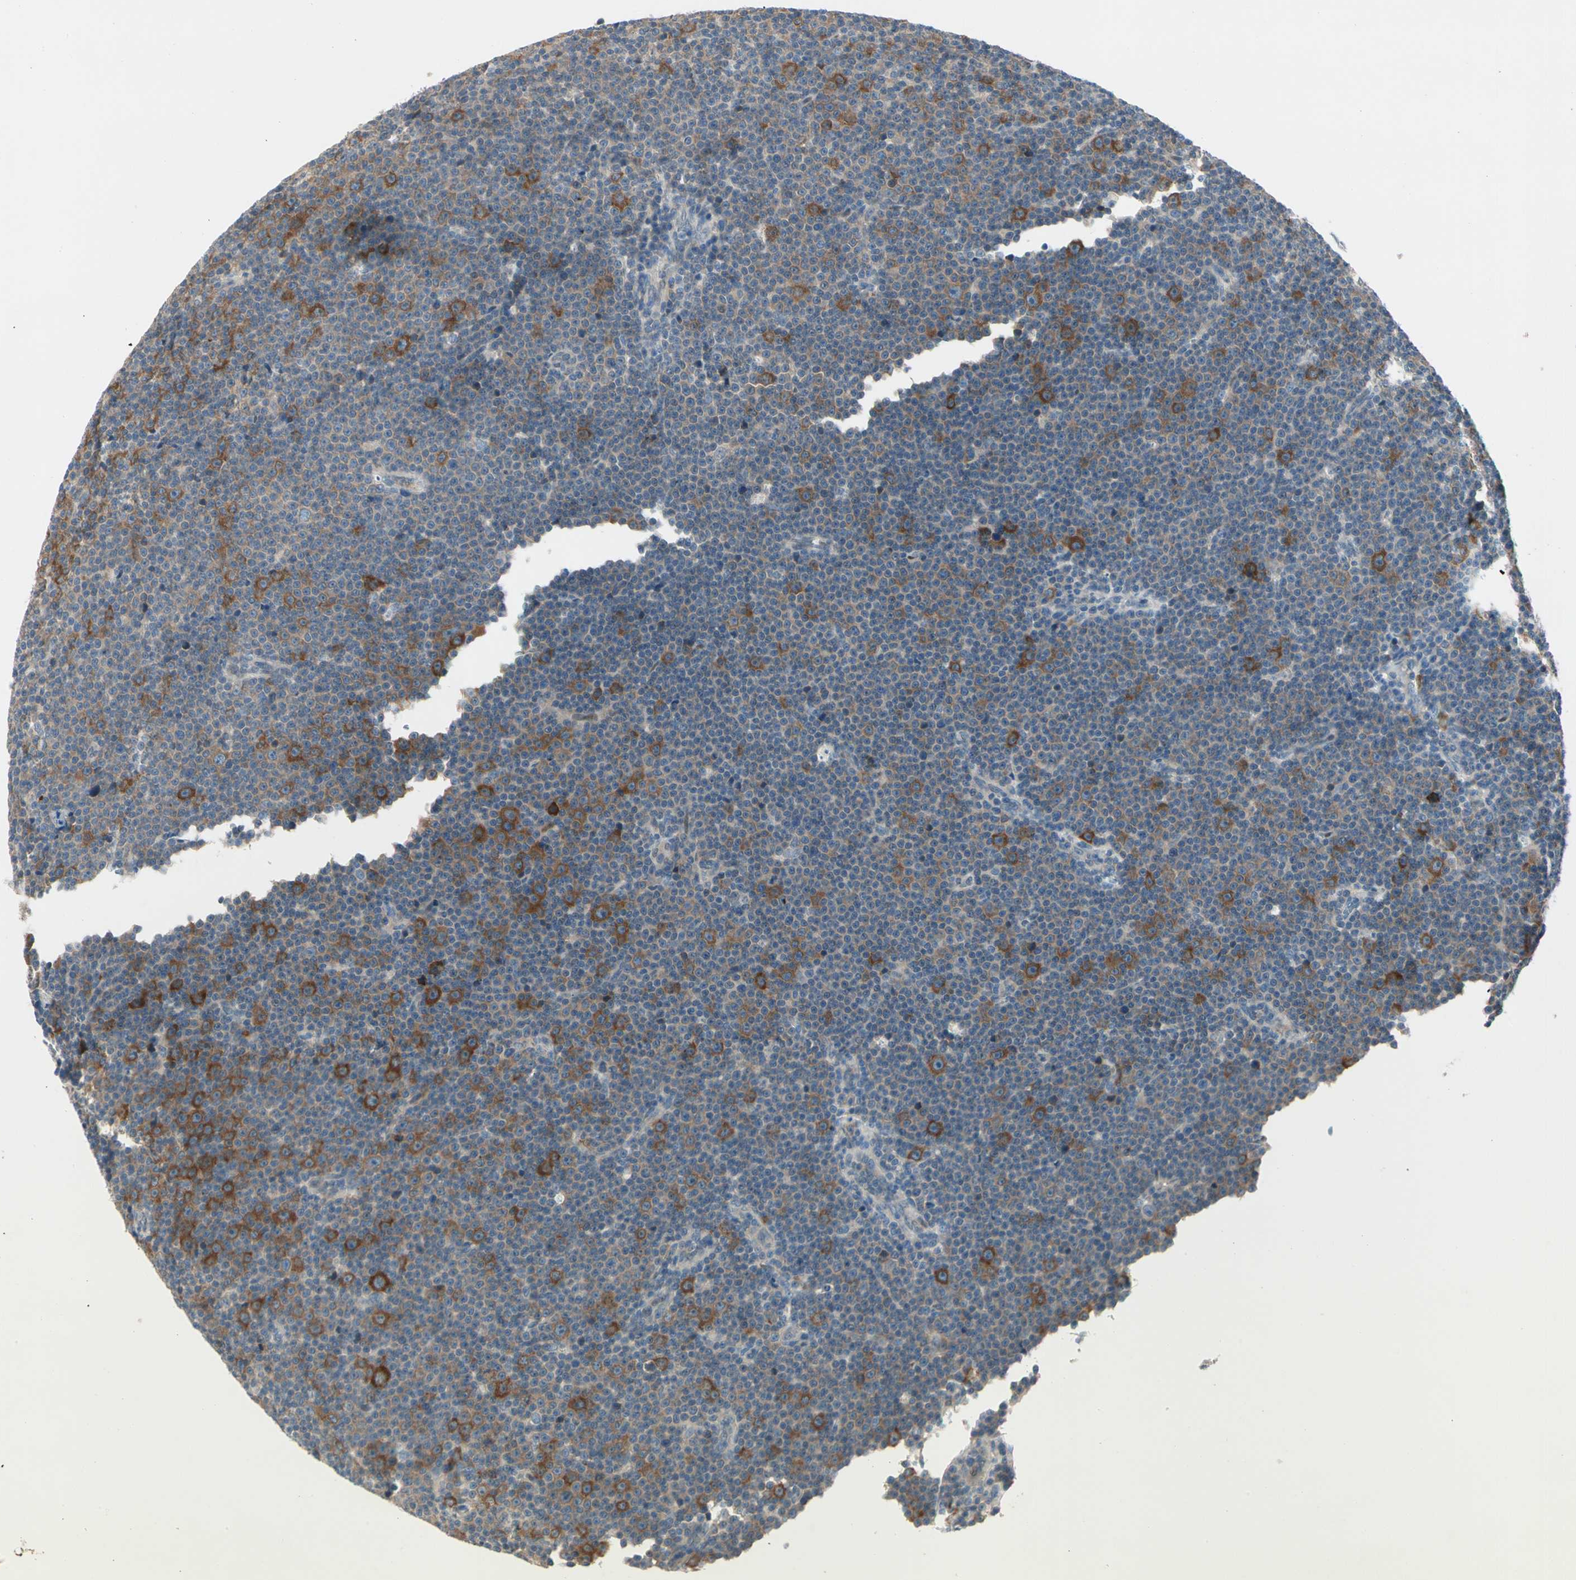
{"staining": {"intensity": "moderate", "quantity": ">75%", "location": "cytoplasmic/membranous"}, "tissue": "lymphoma", "cell_type": "Tumor cells", "image_type": "cancer", "snomed": [{"axis": "morphology", "description": "Malignant lymphoma, non-Hodgkin's type, Low grade"}, {"axis": "topography", "description": "Lymph node"}], "caption": "There is medium levels of moderate cytoplasmic/membranous positivity in tumor cells of lymphoma, as demonstrated by immunohistochemical staining (brown color).", "gene": "IL1R1", "patient": {"sex": "female", "age": 67}}